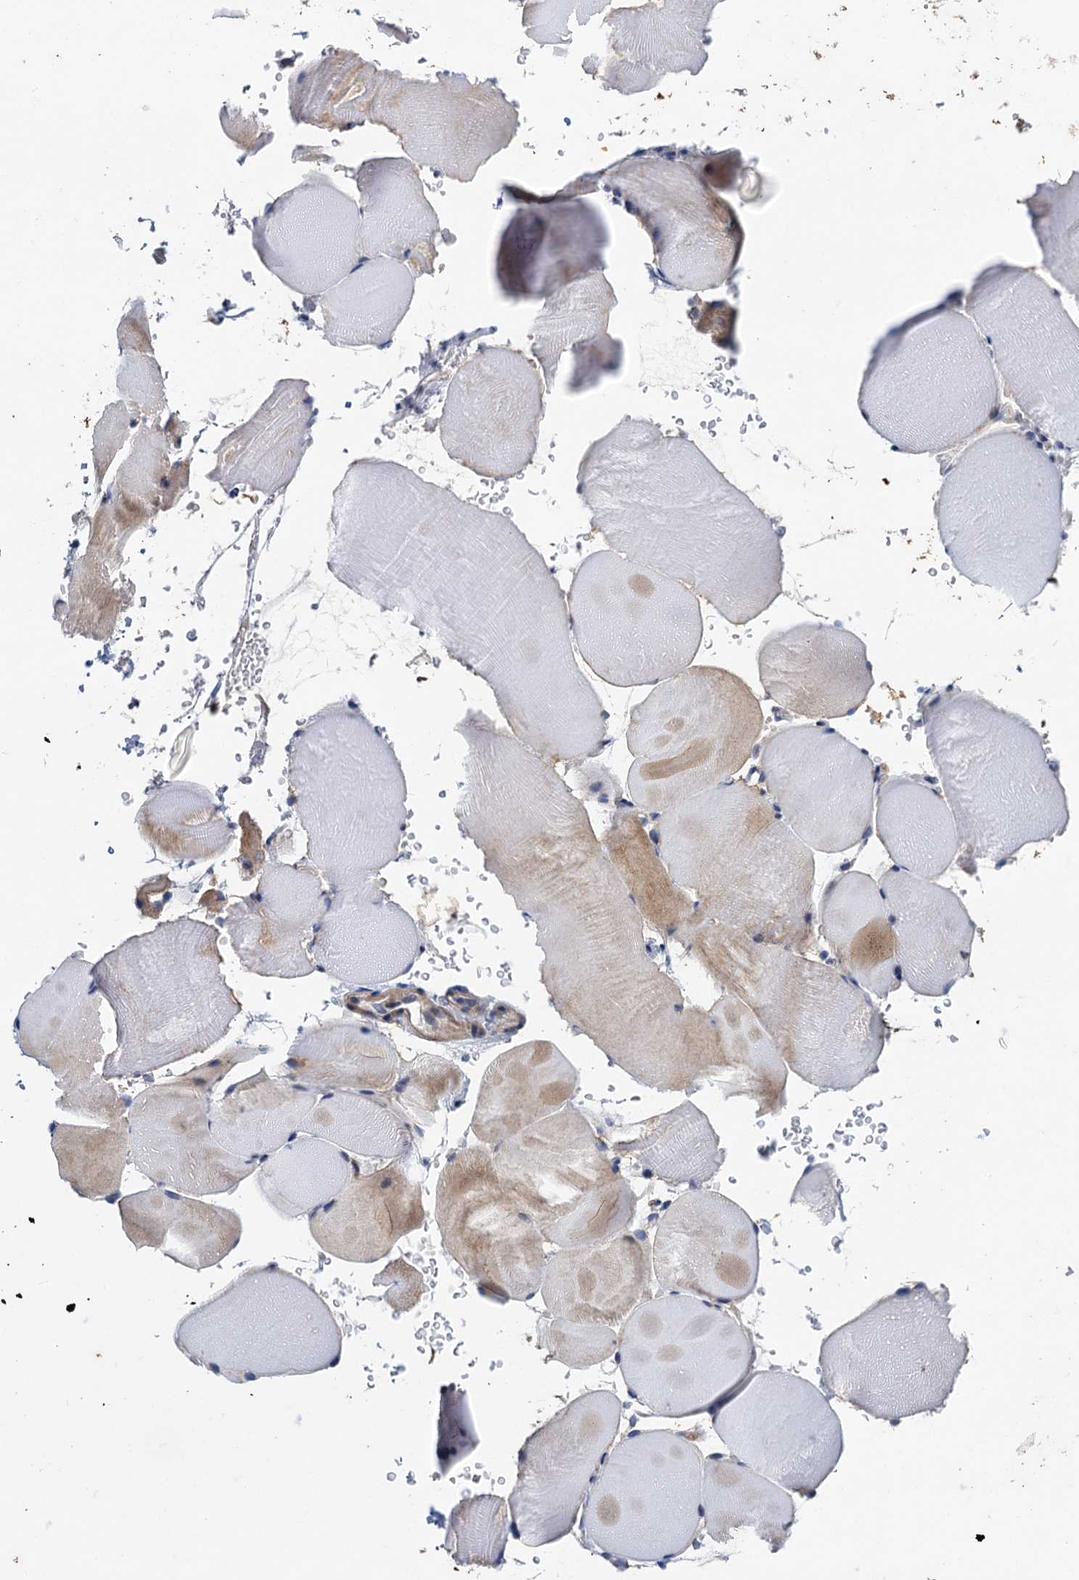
{"staining": {"intensity": "weak", "quantity": "25%-75%", "location": "cytoplasmic/membranous"}, "tissue": "skeletal muscle", "cell_type": "Myocytes", "image_type": "normal", "snomed": [{"axis": "morphology", "description": "Normal tissue, NOS"}, {"axis": "topography", "description": "Skeletal muscle"}, {"axis": "topography", "description": "Parathyroid gland"}], "caption": "Immunohistochemistry (IHC) image of unremarkable human skeletal muscle stained for a protein (brown), which displays low levels of weak cytoplasmic/membranous expression in approximately 25%-75% of myocytes.", "gene": "TPCN1", "patient": {"sex": "female", "age": 37}}